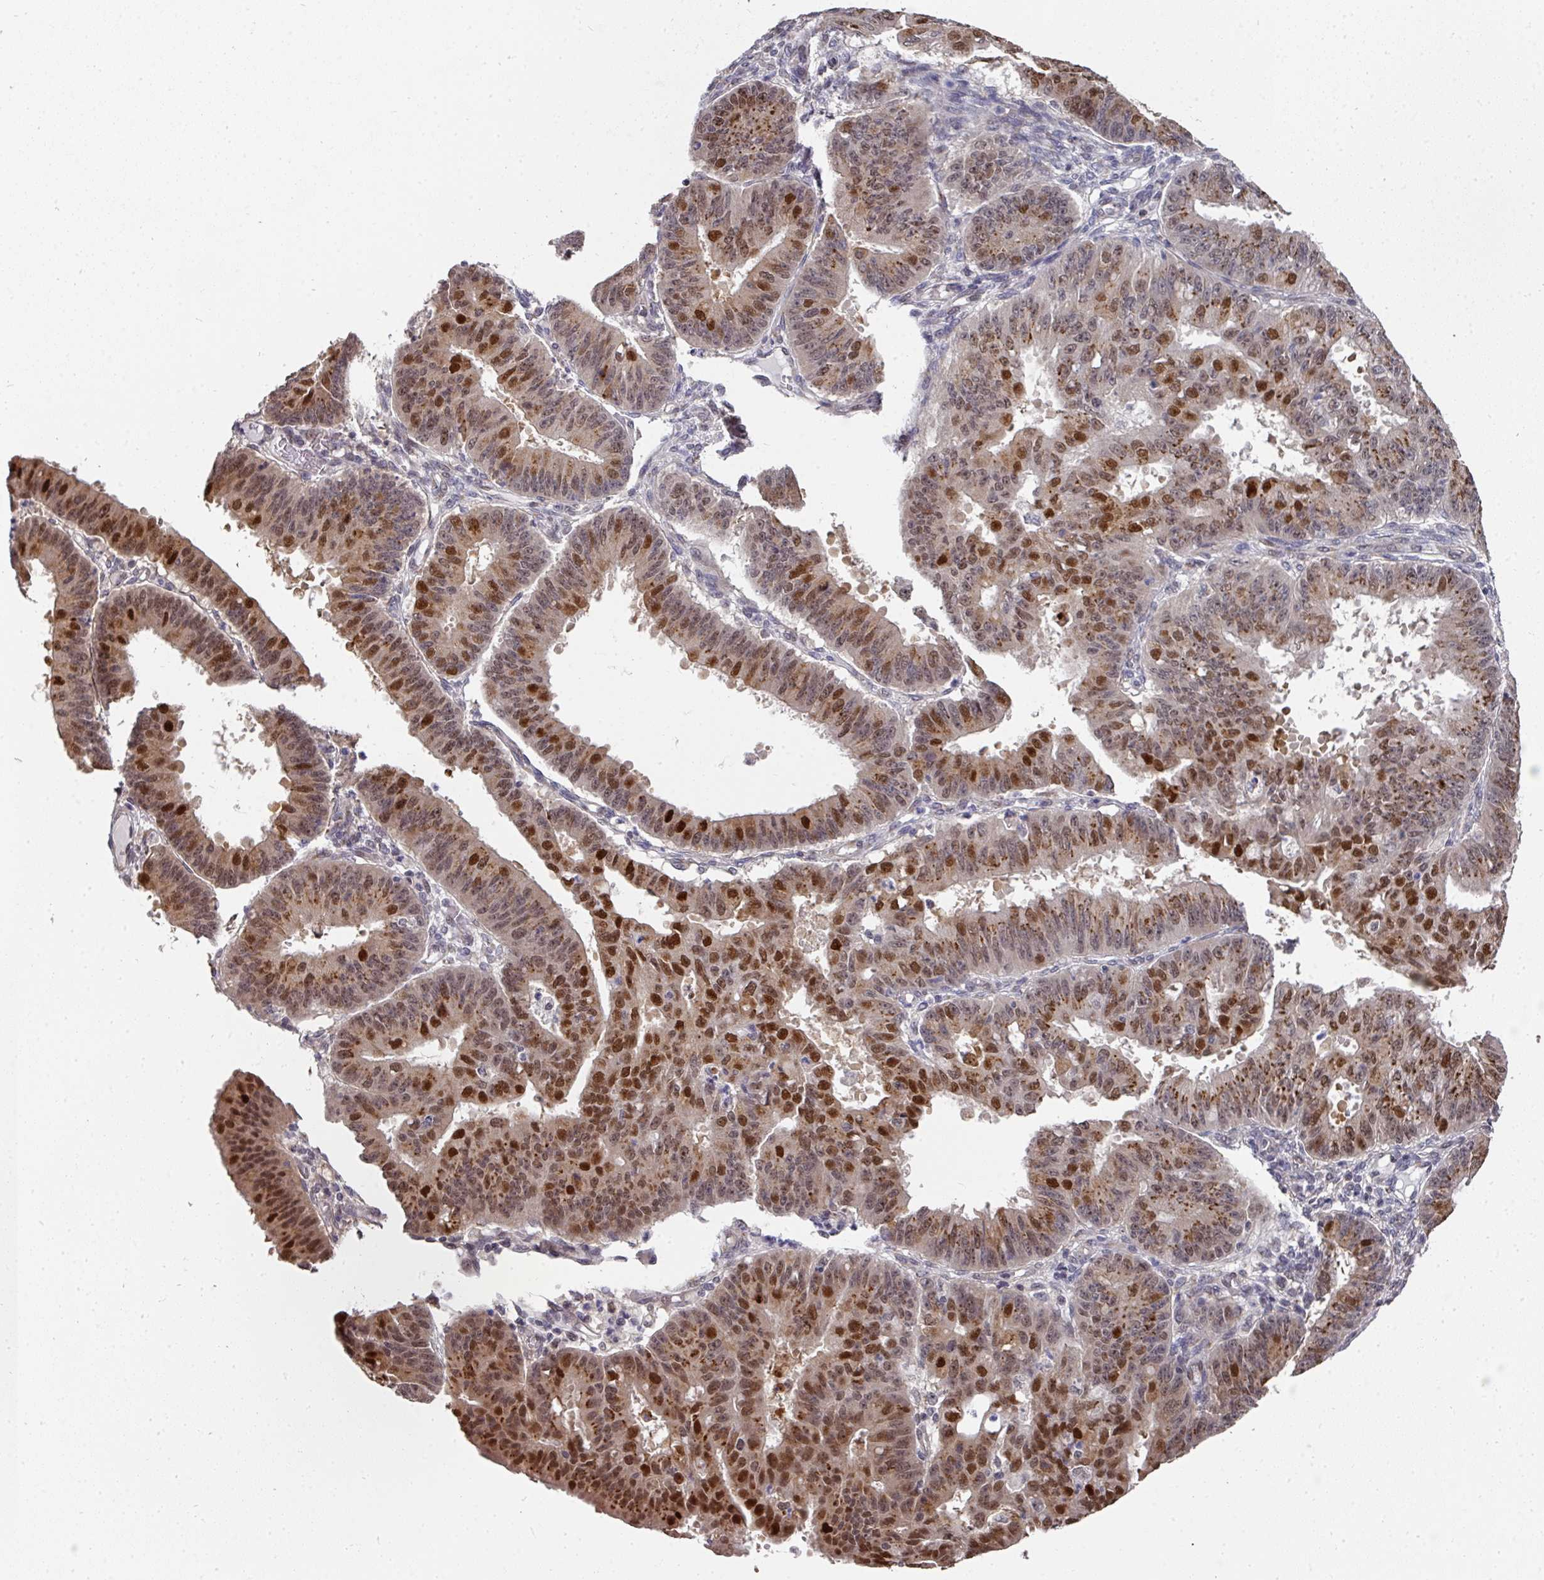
{"staining": {"intensity": "moderate", "quantity": ">75%", "location": "cytoplasmic/membranous,nuclear"}, "tissue": "ovarian cancer", "cell_type": "Tumor cells", "image_type": "cancer", "snomed": [{"axis": "morphology", "description": "Carcinoma, endometroid"}, {"axis": "topography", "description": "Appendix"}, {"axis": "topography", "description": "Ovary"}], "caption": "Protein analysis of ovarian cancer tissue demonstrates moderate cytoplasmic/membranous and nuclear expression in about >75% of tumor cells. Using DAB (3,3'-diaminobenzidine) (brown) and hematoxylin (blue) stains, captured at high magnification using brightfield microscopy.", "gene": "C18orf25", "patient": {"sex": "female", "age": 42}}